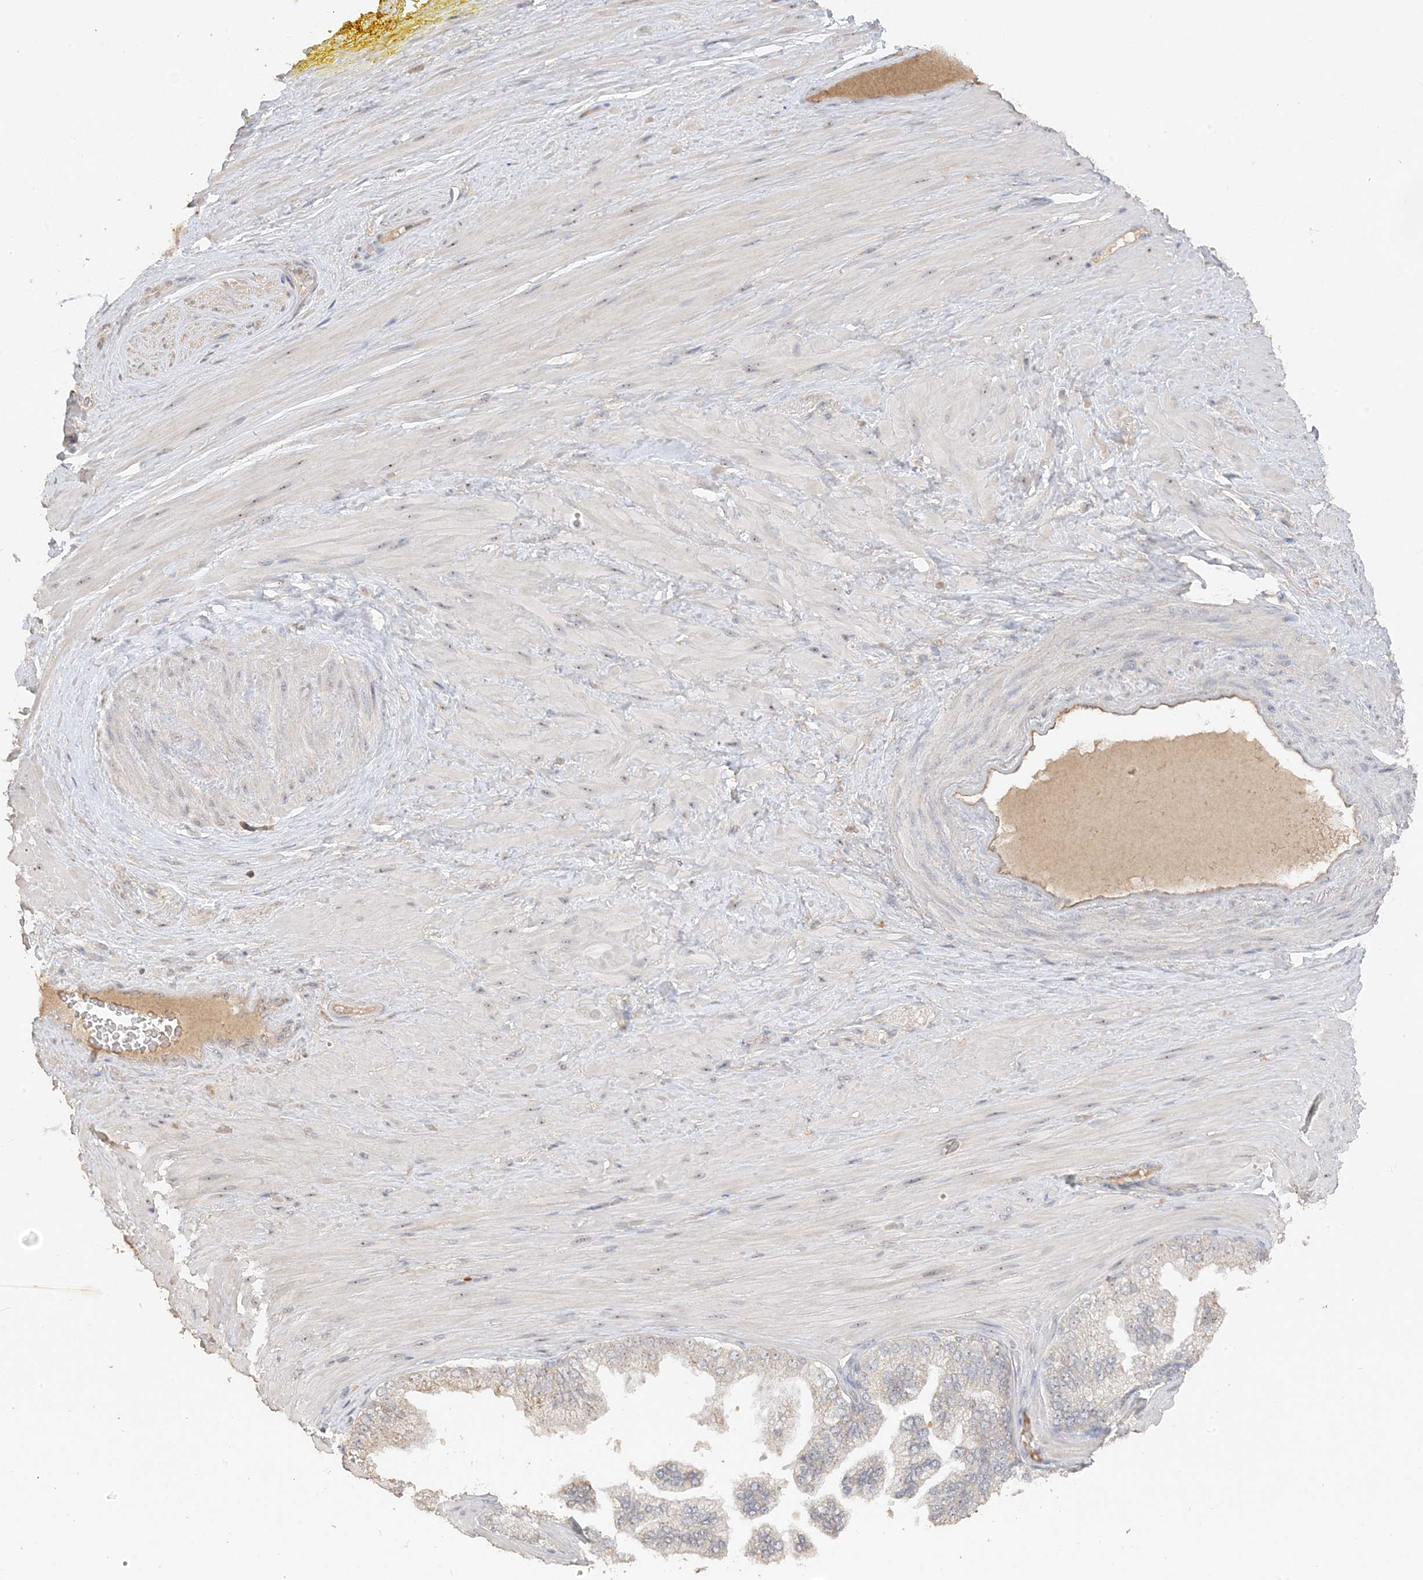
{"staining": {"intensity": "weak", "quantity": ">75%", "location": "nuclear"}, "tissue": "adipose tissue", "cell_type": "Adipocytes", "image_type": "normal", "snomed": [{"axis": "morphology", "description": "Normal tissue, NOS"}, {"axis": "morphology", "description": "Adenocarcinoma, Low grade"}, {"axis": "topography", "description": "Prostate"}, {"axis": "topography", "description": "Peripheral nerve tissue"}], "caption": "Immunohistochemistry staining of benign adipose tissue, which displays low levels of weak nuclear positivity in about >75% of adipocytes indicating weak nuclear protein positivity. The staining was performed using DAB (3,3'-diaminobenzidine) (brown) for protein detection and nuclei were counterstained in hematoxylin (blue).", "gene": "DDX18", "patient": {"sex": "male", "age": 63}}